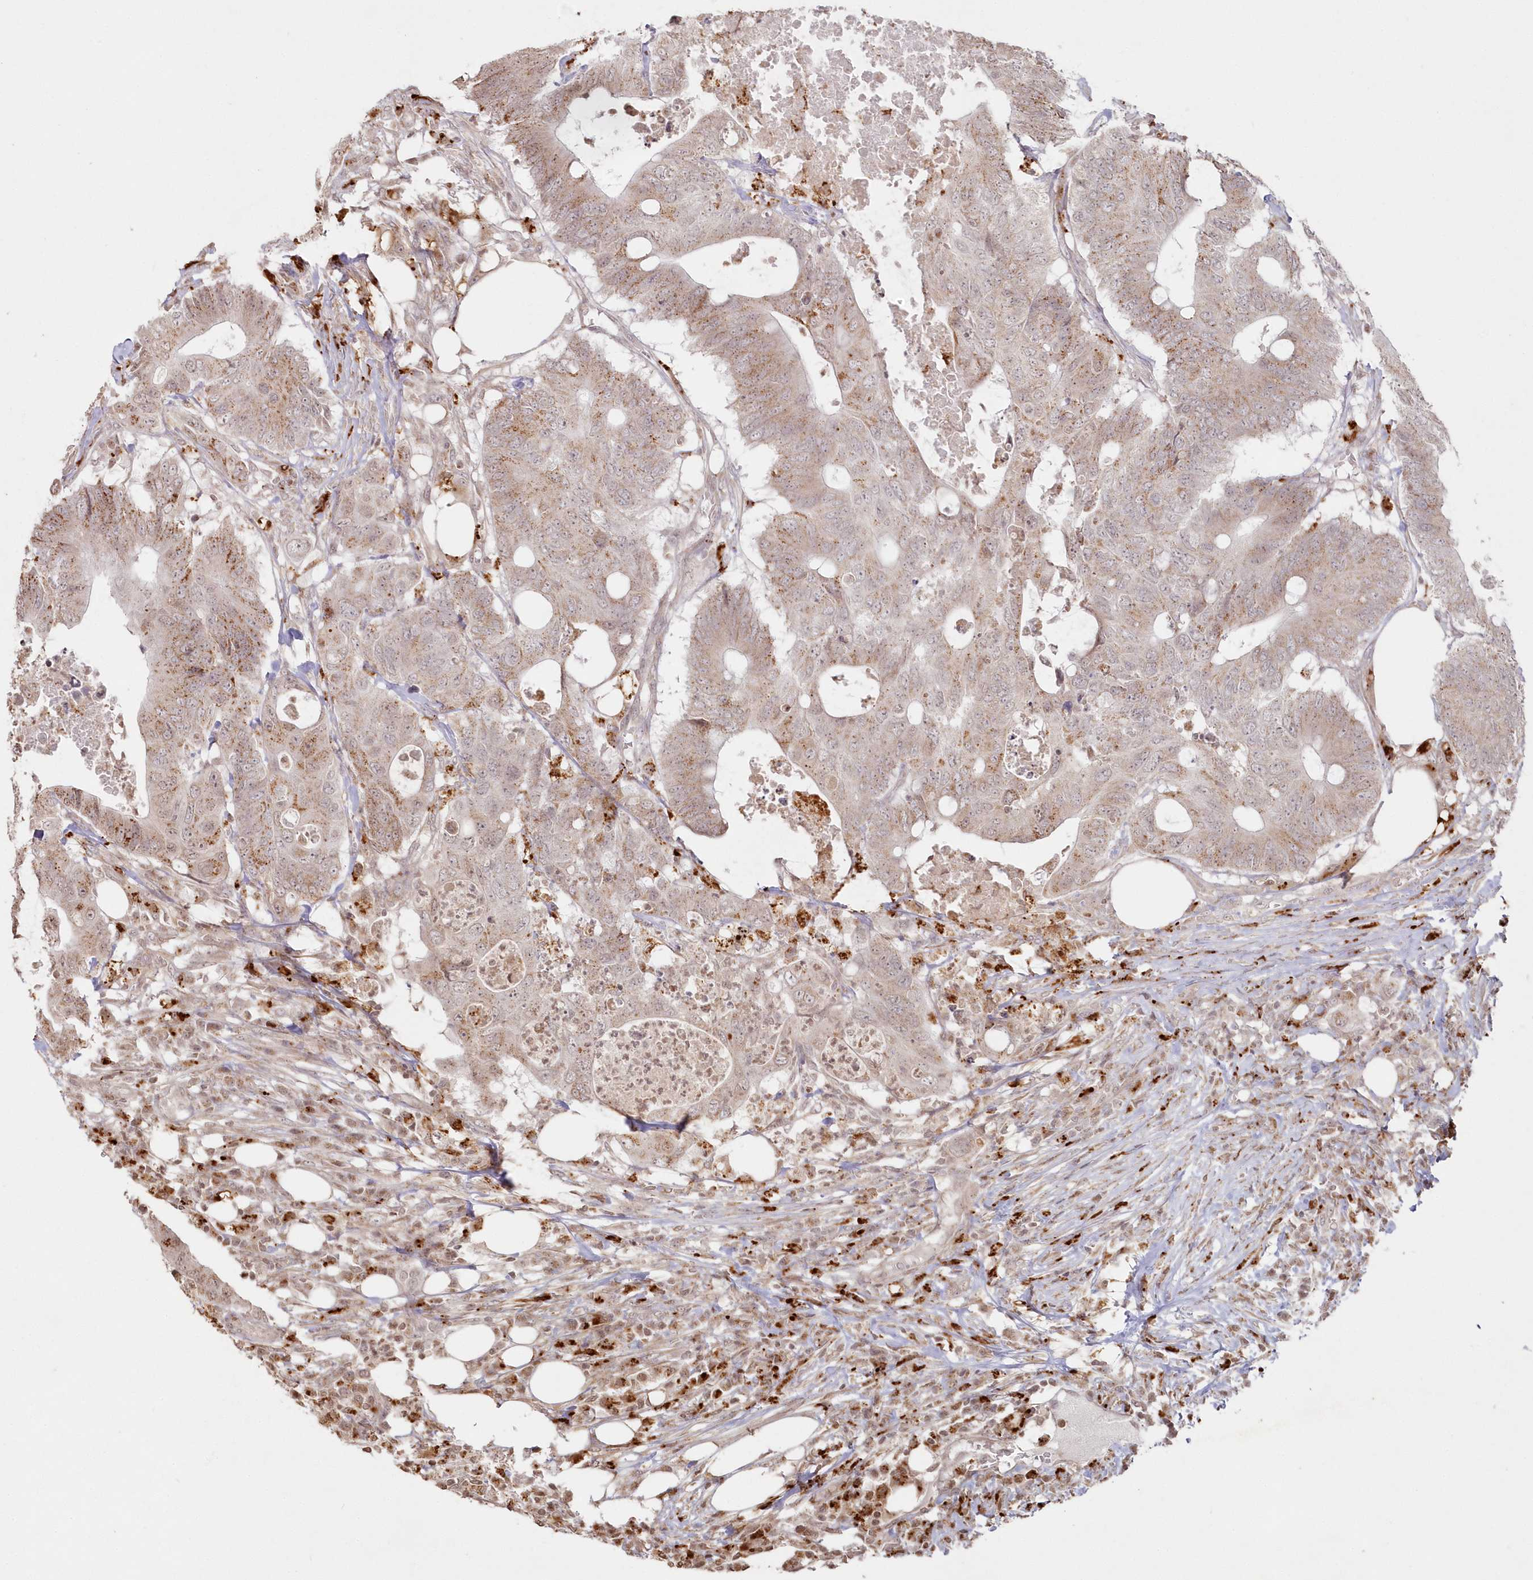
{"staining": {"intensity": "moderate", "quantity": "25%-75%", "location": "cytoplasmic/membranous"}, "tissue": "colorectal cancer", "cell_type": "Tumor cells", "image_type": "cancer", "snomed": [{"axis": "morphology", "description": "Adenocarcinoma, NOS"}, {"axis": "topography", "description": "Colon"}], "caption": "Human colorectal cancer stained with a protein marker reveals moderate staining in tumor cells.", "gene": "ARSB", "patient": {"sex": "male", "age": 71}}